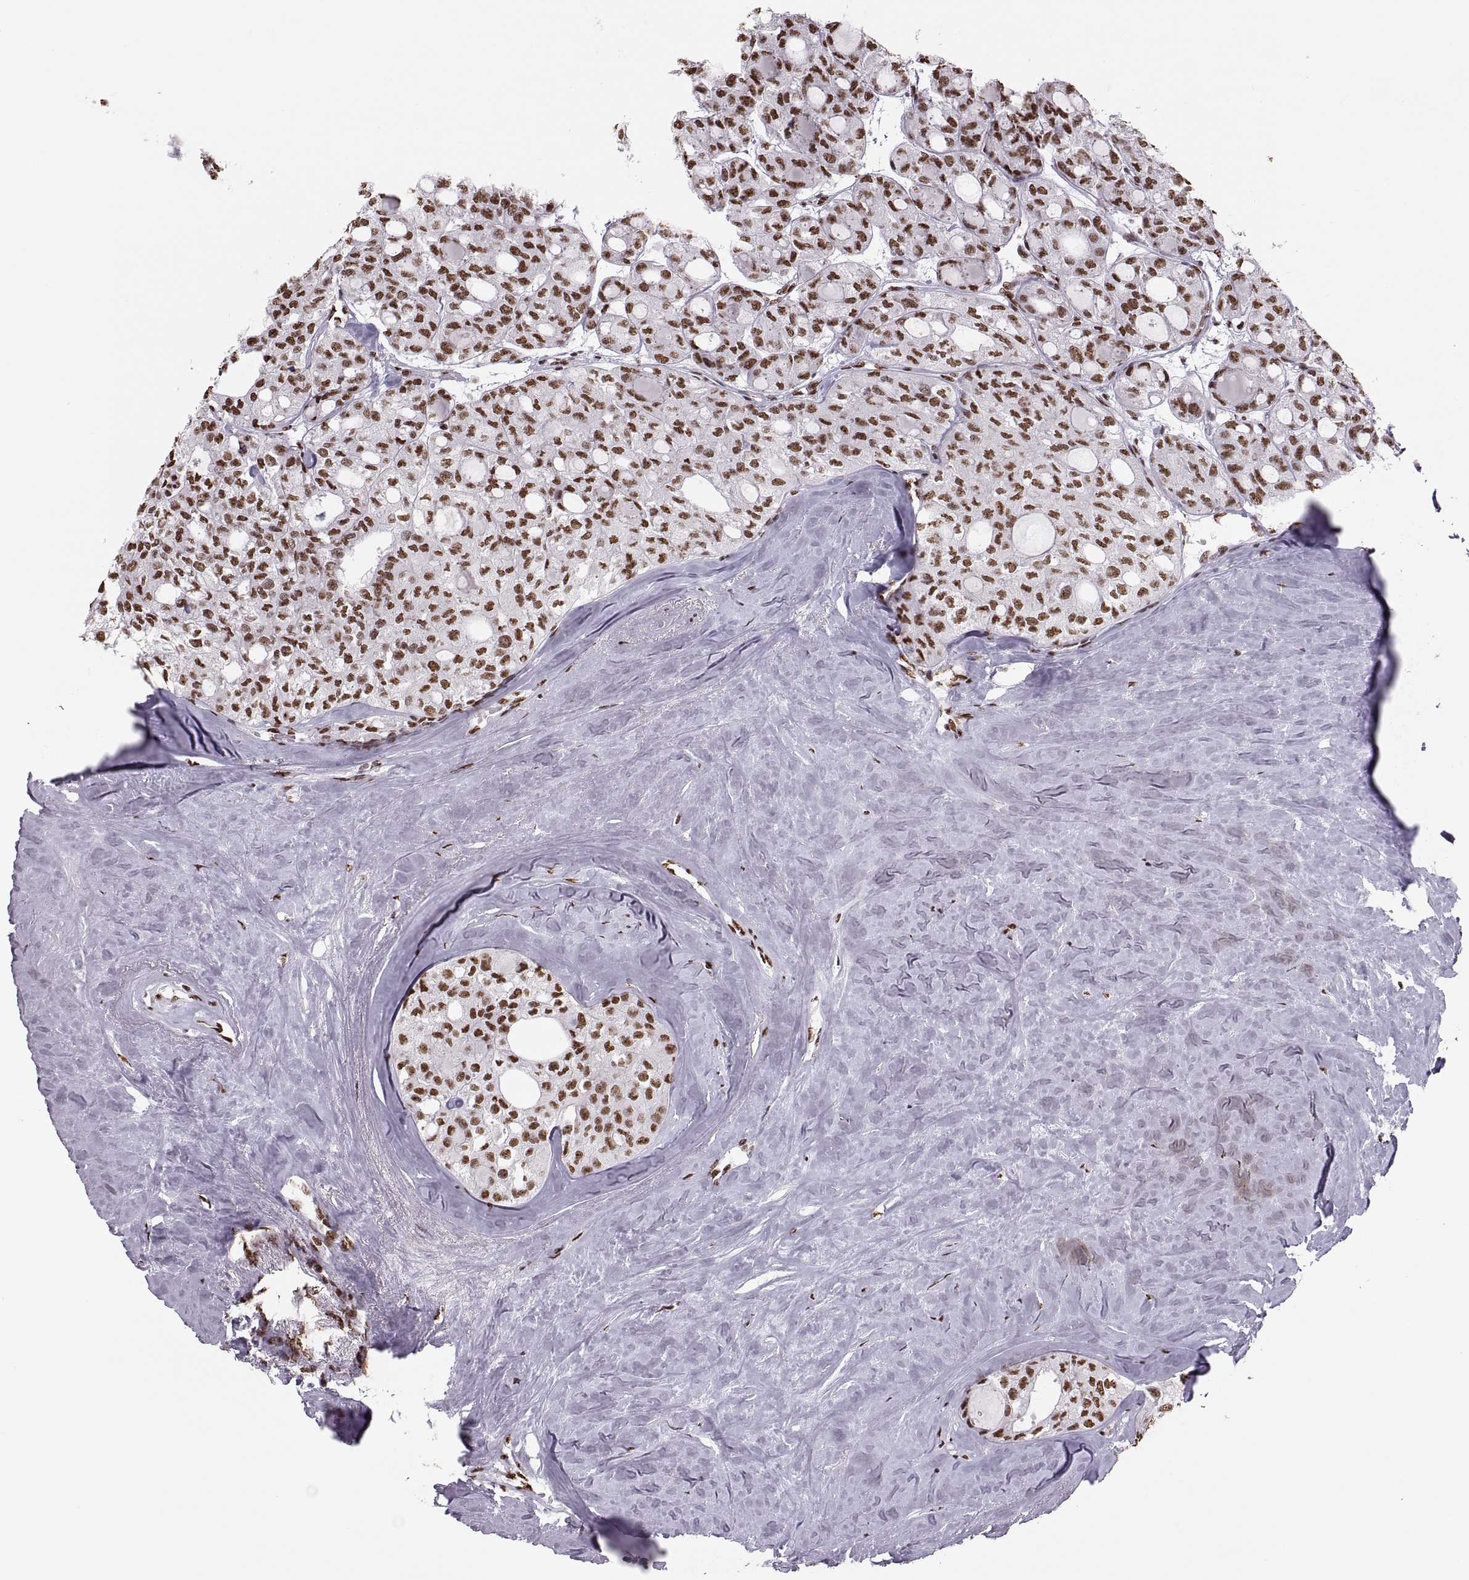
{"staining": {"intensity": "strong", "quantity": "25%-75%", "location": "nuclear"}, "tissue": "thyroid cancer", "cell_type": "Tumor cells", "image_type": "cancer", "snomed": [{"axis": "morphology", "description": "Follicular adenoma carcinoma, NOS"}, {"axis": "topography", "description": "Thyroid gland"}], "caption": "IHC photomicrograph of thyroid follicular adenoma carcinoma stained for a protein (brown), which exhibits high levels of strong nuclear positivity in approximately 25%-75% of tumor cells.", "gene": "SNAI1", "patient": {"sex": "male", "age": 75}}